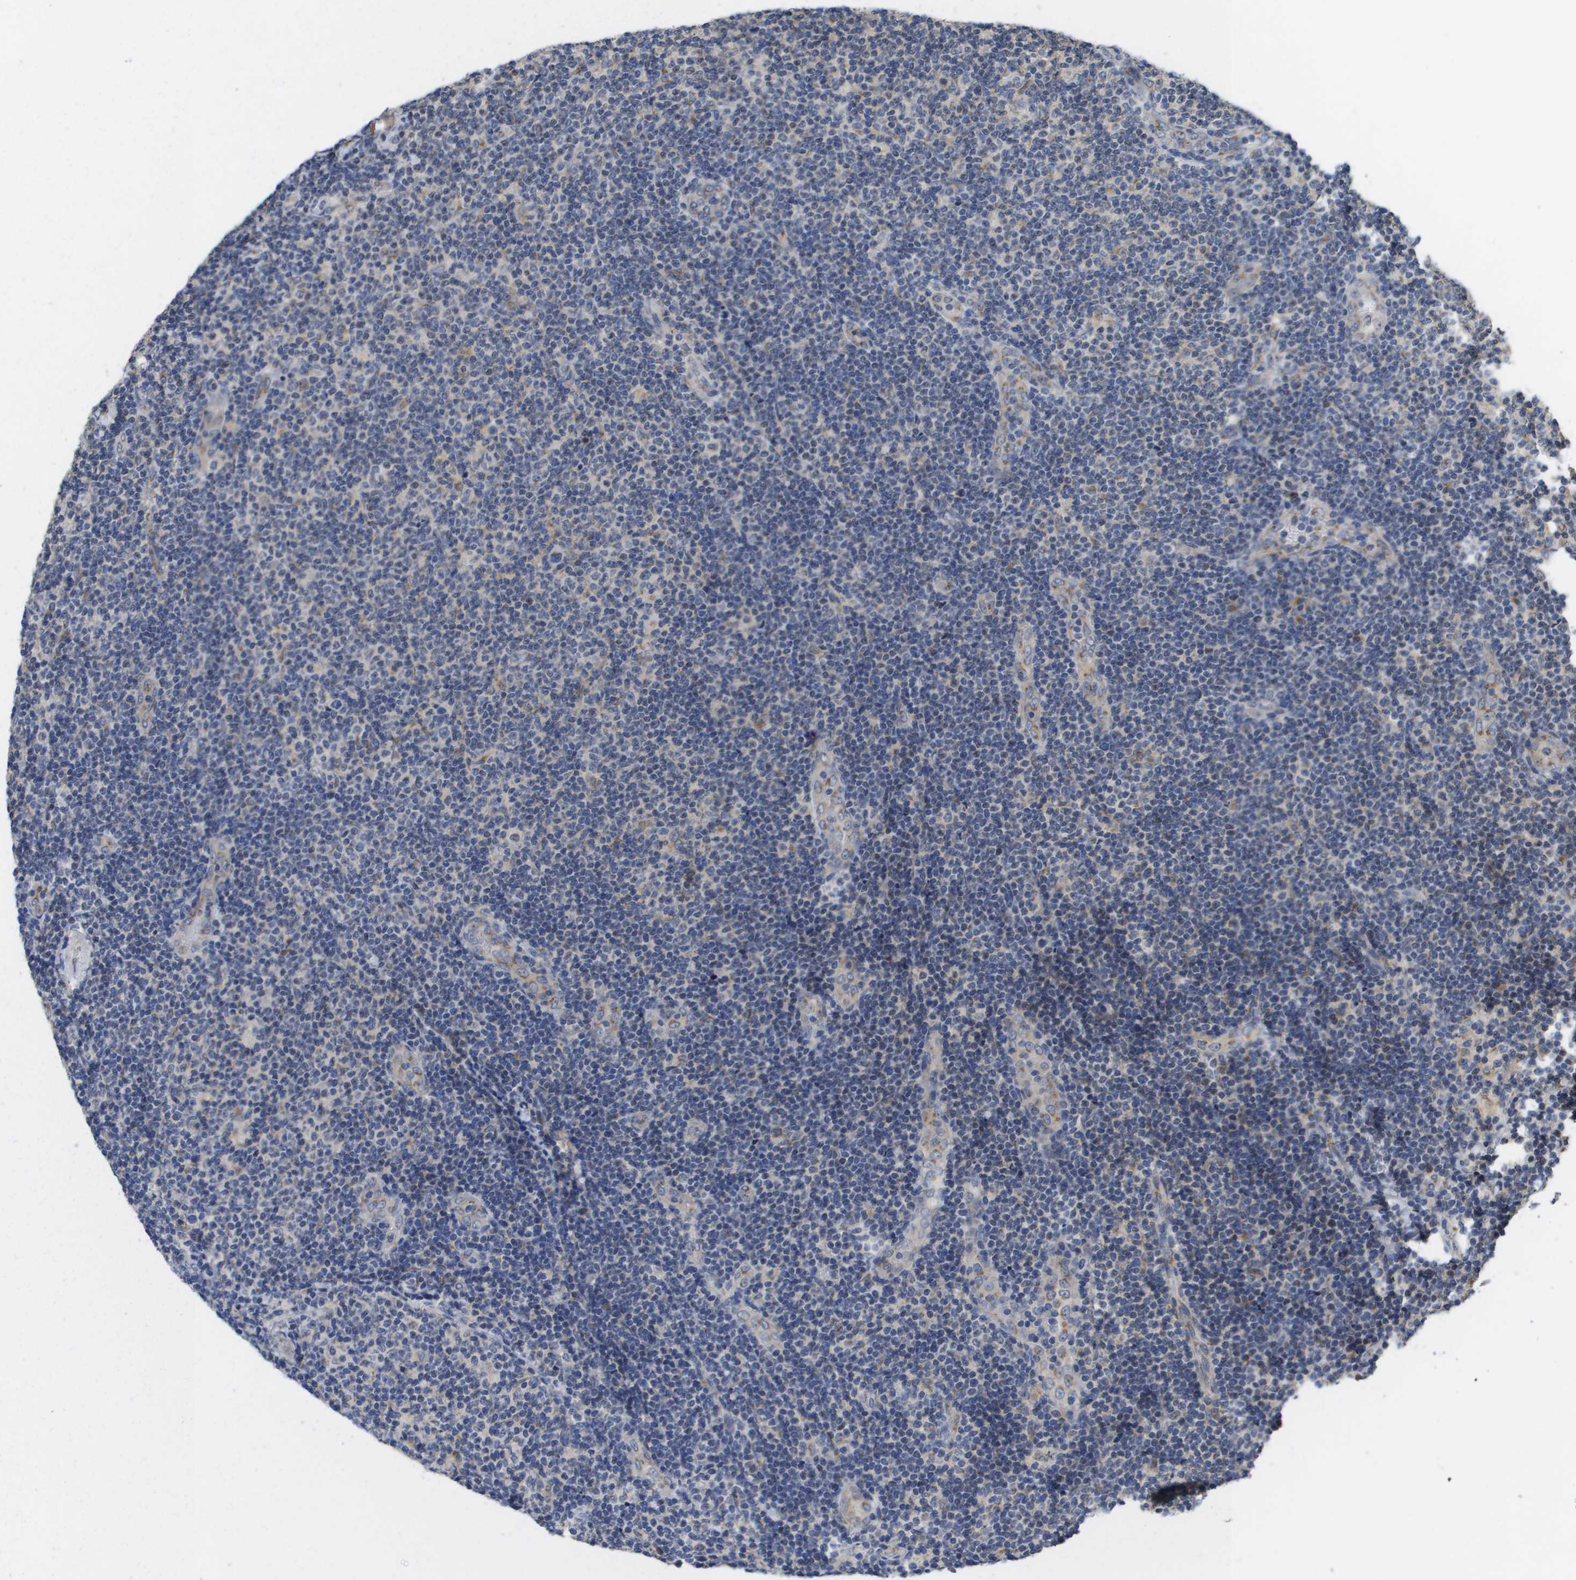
{"staining": {"intensity": "negative", "quantity": "none", "location": "none"}, "tissue": "lymphoma", "cell_type": "Tumor cells", "image_type": "cancer", "snomed": [{"axis": "morphology", "description": "Malignant lymphoma, non-Hodgkin's type, Low grade"}, {"axis": "topography", "description": "Lymph node"}], "caption": "Immunohistochemical staining of lymphoma demonstrates no significant staining in tumor cells. Nuclei are stained in blue.", "gene": "PCK1", "patient": {"sex": "male", "age": 83}}